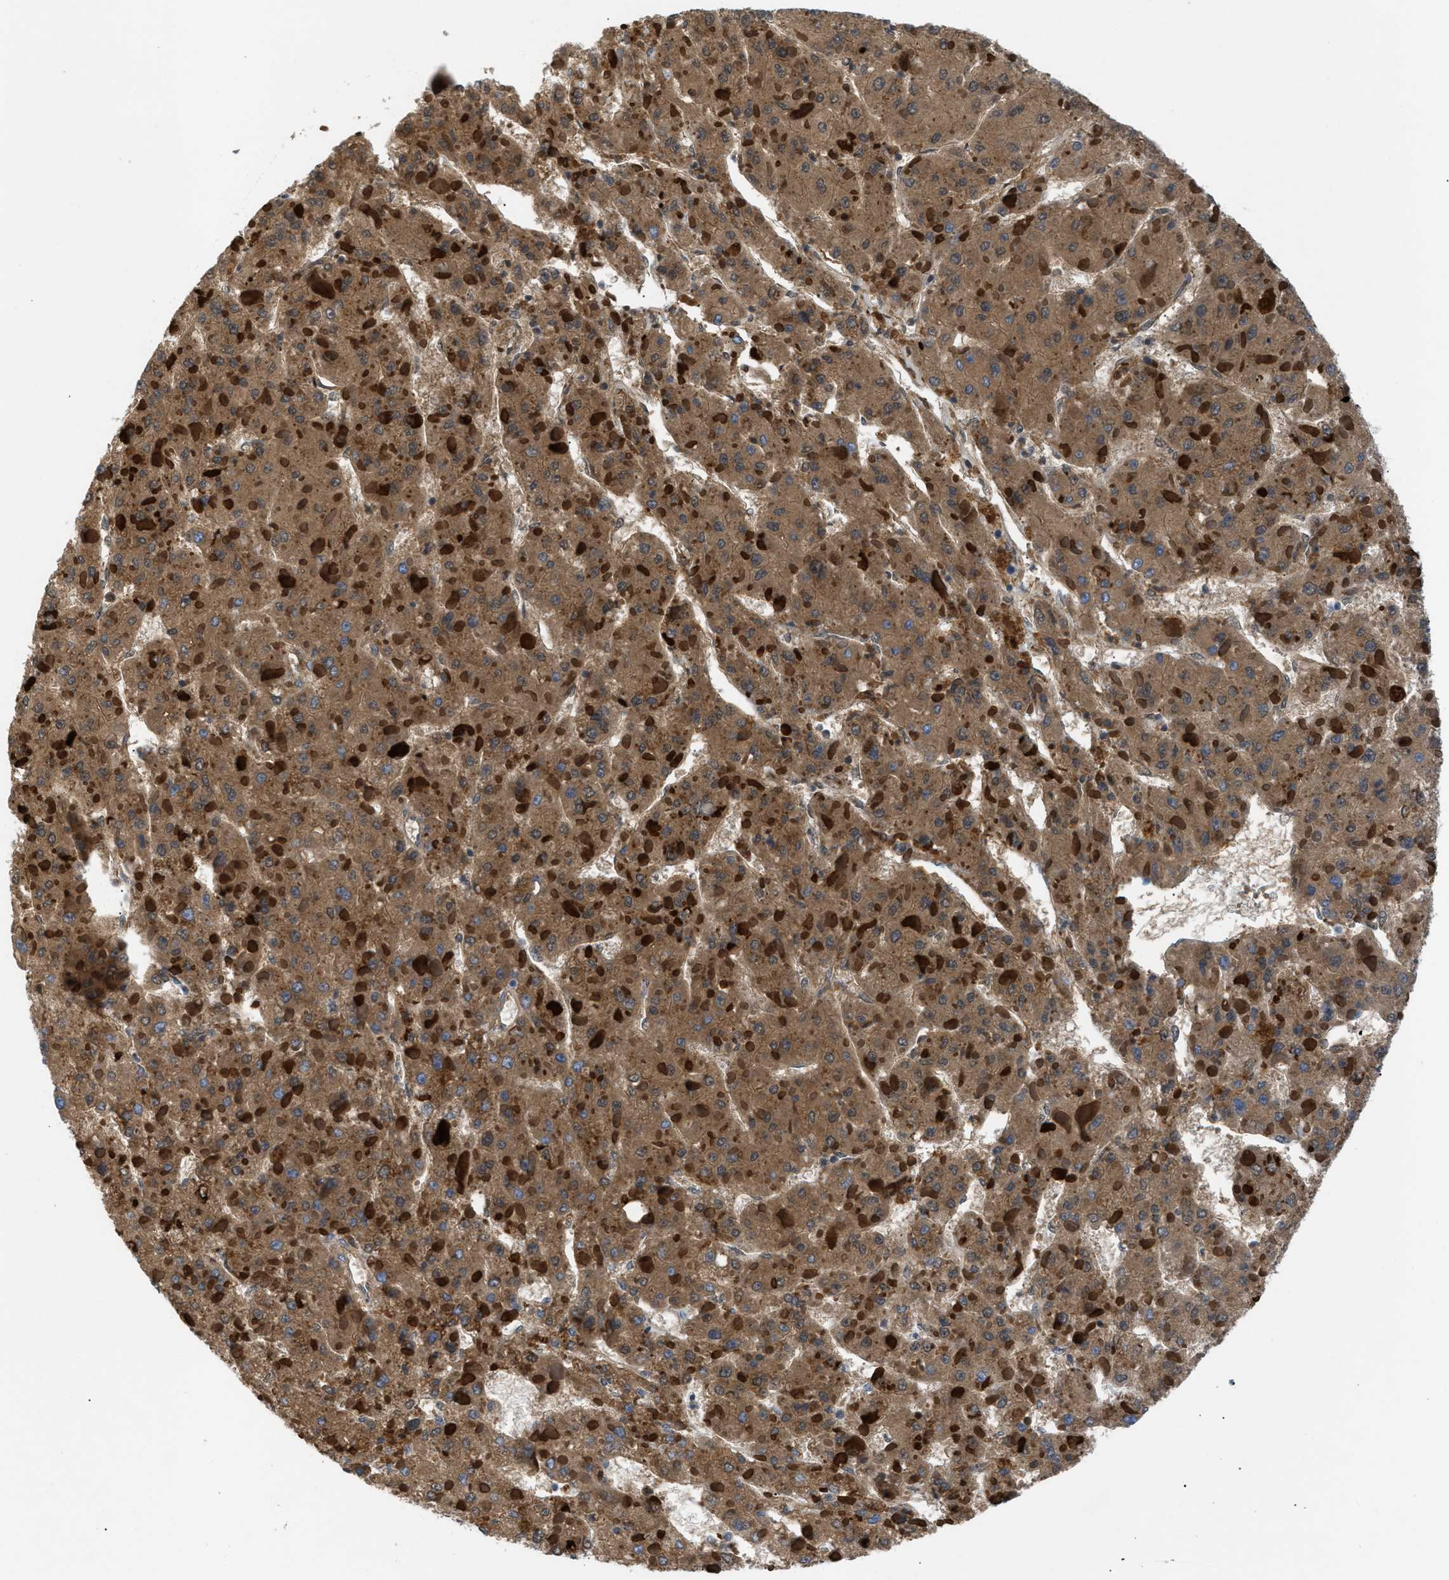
{"staining": {"intensity": "moderate", "quantity": ">75%", "location": "cytoplasmic/membranous"}, "tissue": "liver cancer", "cell_type": "Tumor cells", "image_type": "cancer", "snomed": [{"axis": "morphology", "description": "Carcinoma, Hepatocellular, NOS"}, {"axis": "topography", "description": "Liver"}], "caption": "Hepatocellular carcinoma (liver) stained with DAB immunohistochemistry (IHC) demonstrates medium levels of moderate cytoplasmic/membranous expression in approximately >75% of tumor cells.", "gene": "ILDR1", "patient": {"sex": "female", "age": 73}}